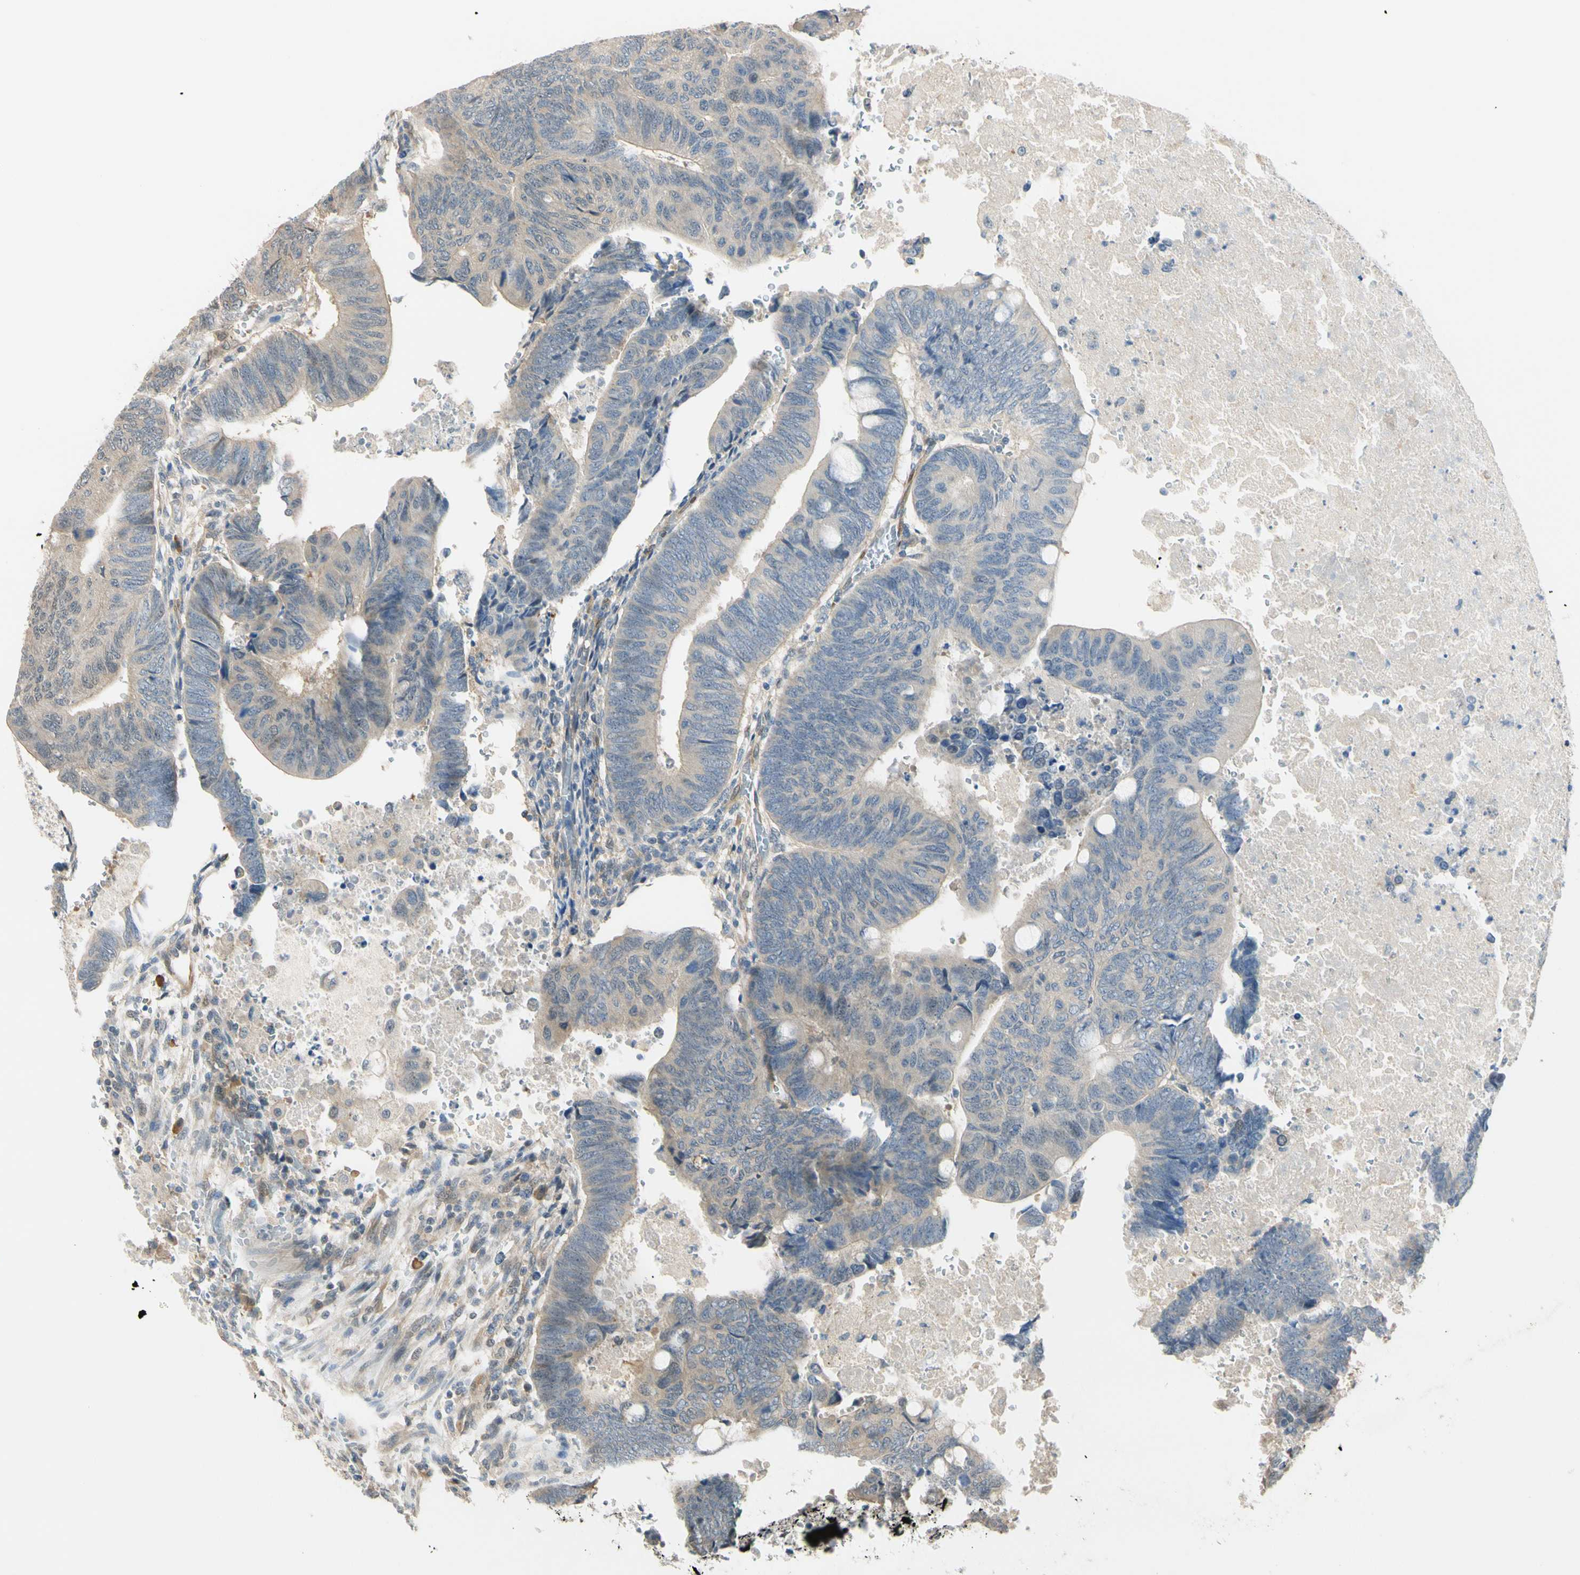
{"staining": {"intensity": "weak", "quantity": ">75%", "location": "cytoplasmic/membranous"}, "tissue": "colorectal cancer", "cell_type": "Tumor cells", "image_type": "cancer", "snomed": [{"axis": "morphology", "description": "Normal tissue, NOS"}, {"axis": "morphology", "description": "Adenocarcinoma, NOS"}, {"axis": "topography", "description": "Rectum"}, {"axis": "topography", "description": "Peripheral nerve tissue"}], "caption": "The immunohistochemical stain shows weak cytoplasmic/membranous expression in tumor cells of colorectal cancer tissue.", "gene": "RASGRF1", "patient": {"sex": "male", "age": 92}}